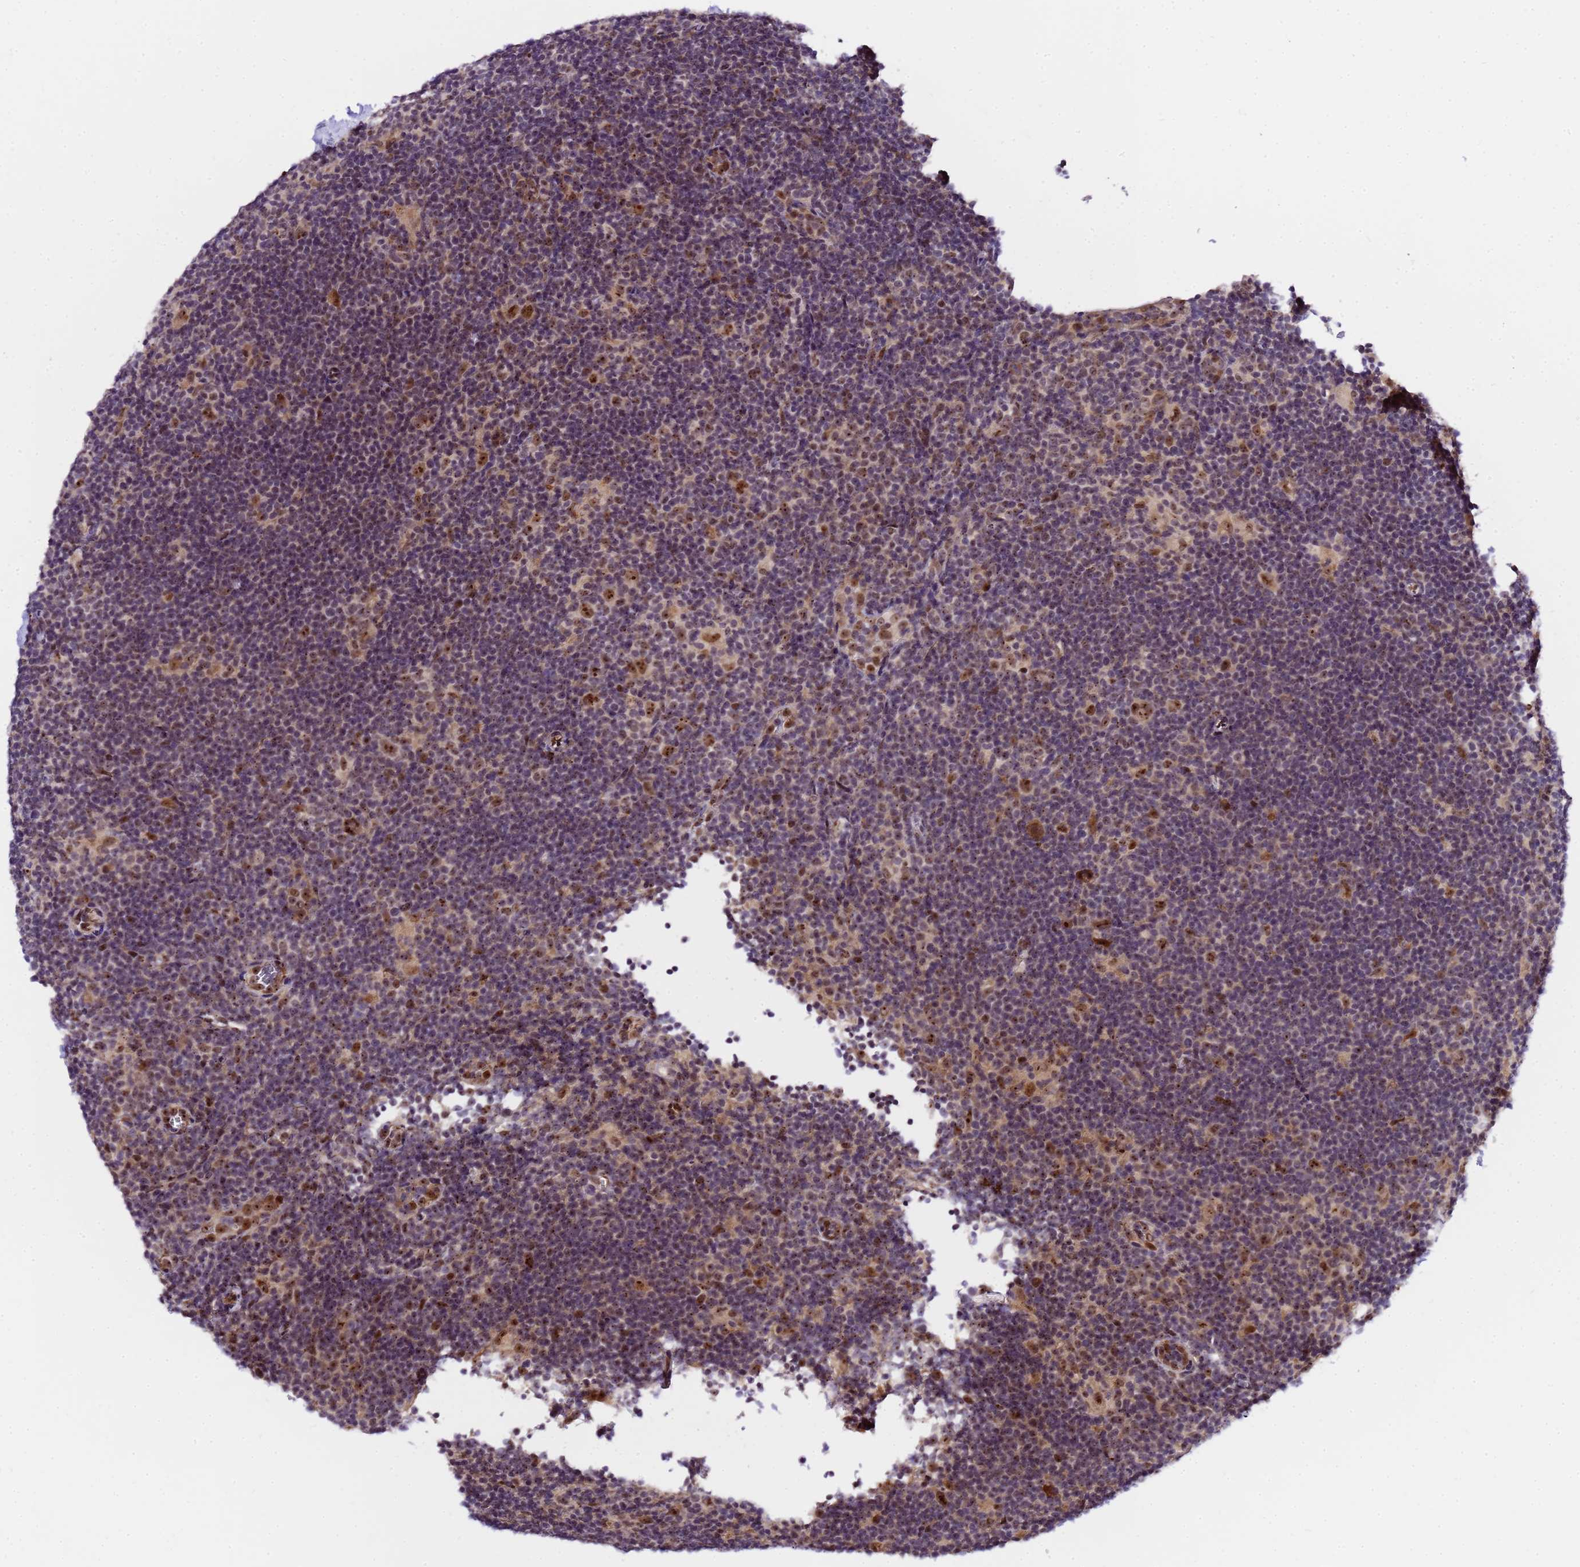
{"staining": {"intensity": "moderate", "quantity": ">75%", "location": "nuclear"}, "tissue": "lymphoma", "cell_type": "Tumor cells", "image_type": "cancer", "snomed": [{"axis": "morphology", "description": "Hodgkin's disease, NOS"}, {"axis": "topography", "description": "Lymph node"}], "caption": "Immunohistochemical staining of human Hodgkin's disease displays medium levels of moderate nuclear positivity in approximately >75% of tumor cells.", "gene": "SLX4IP", "patient": {"sex": "female", "age": 57}}